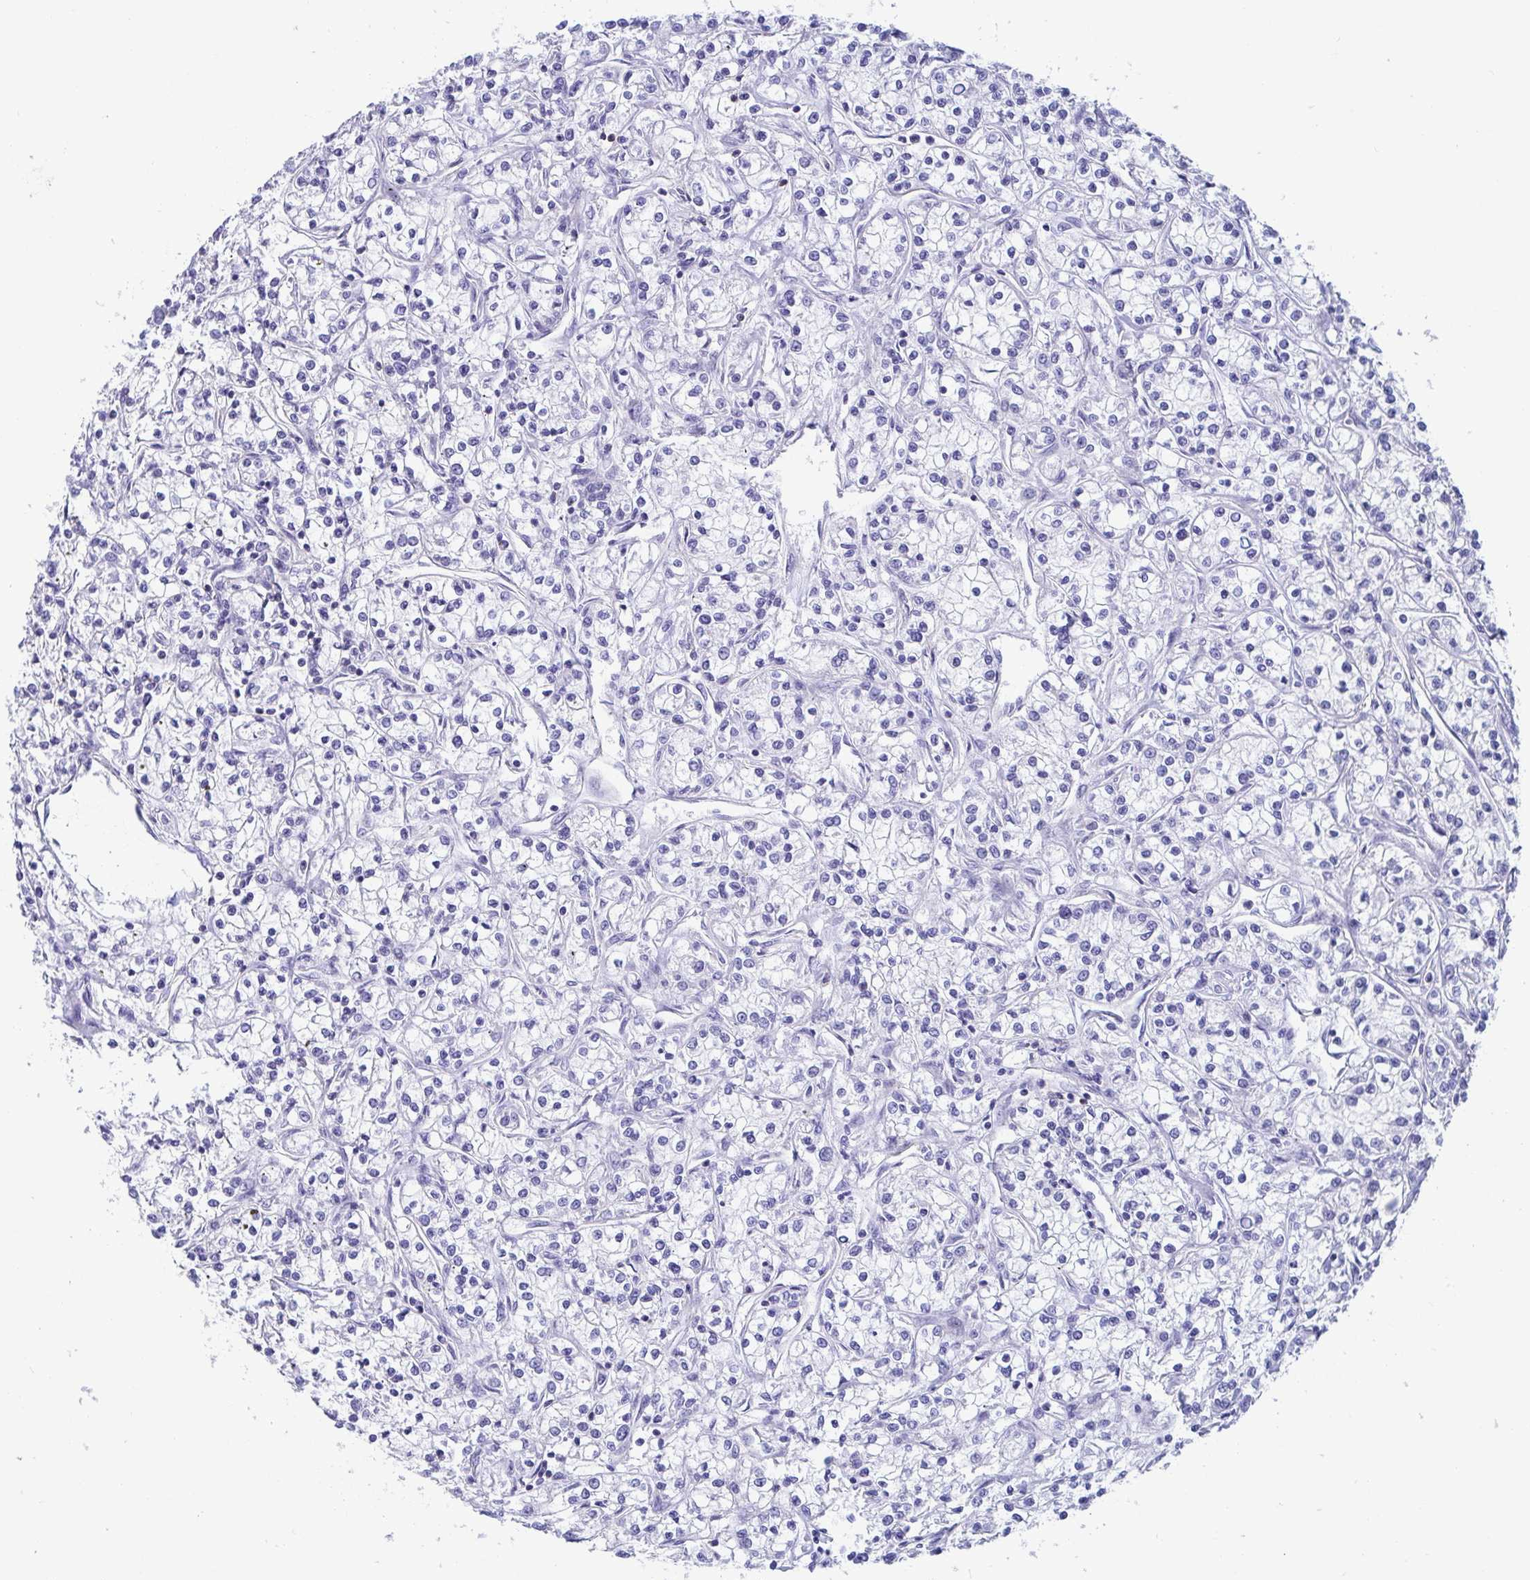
{"staining": {"intensity": "negative", "quantity": "none", "location": "none"}, "tissue": "renal cancer", "cell_type": "Tumor cells", "image_type": "cancer", "snomed": [{"axis": "morphology", "description": "Adenocarcinoma, NOS"}, {"axis": "topography", "description": "Kidney"}], "caption": "Adenocarcinoma (renal) stained for a protein using immunohistochemistry demonstrates no staining tumor cells.", "gene": "WDR72", "patient": {"sex": "female", "age": 59}}